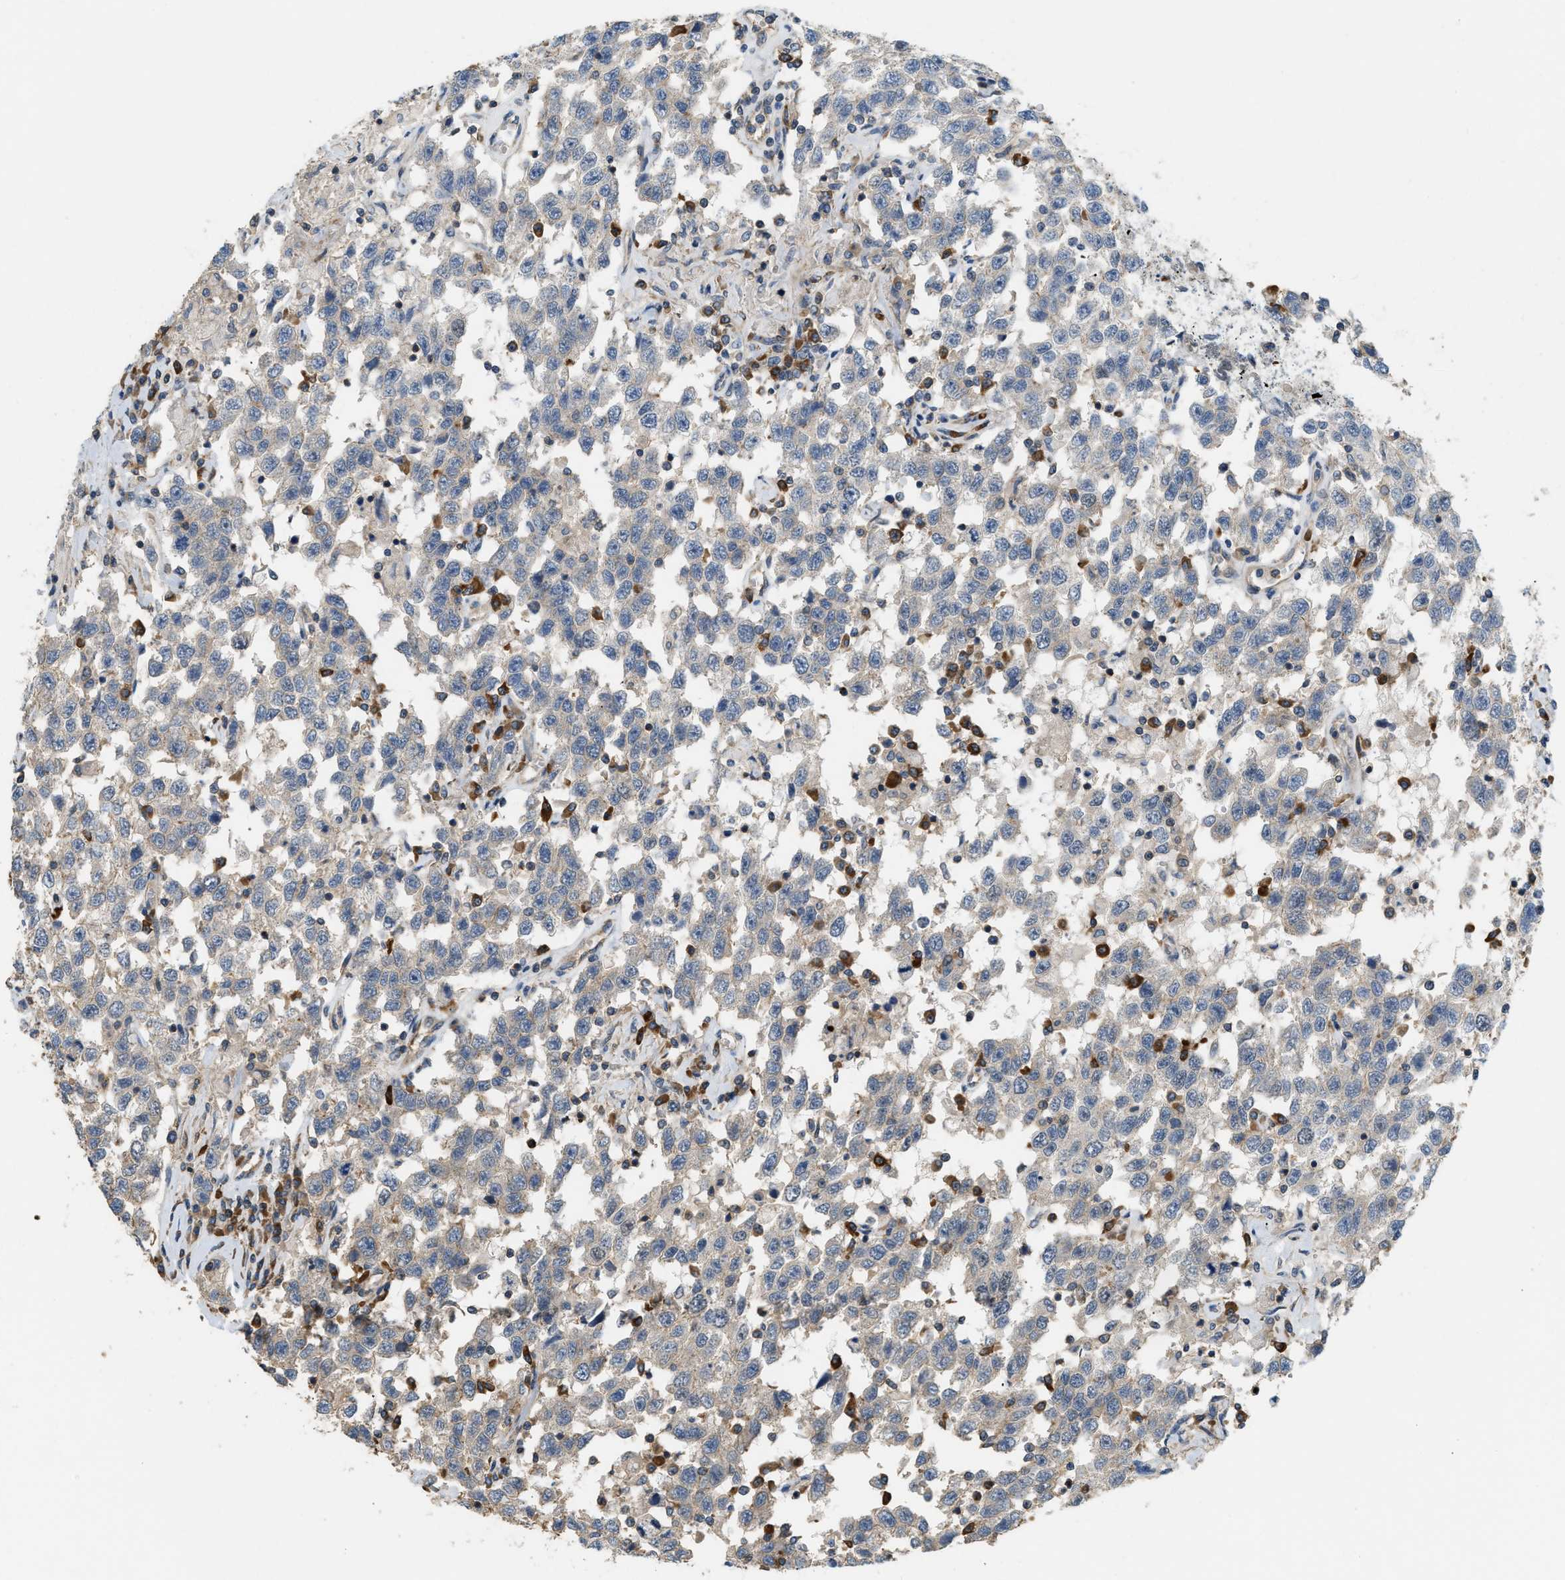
{"staining": {"intensity": "negative", "quantity": "none", "location": "none"}, "tissue": "testis cancer", "cell_type": "Tumor cells", "image_type": "cancer", "snomed": [{"axis": "morphology", "description": "Seminoma, NOS"}, {"axis": "topography", "description": "Testis"}], "caption": "A histopathology image of testis cancer stained for a protein displays no brown staining in tumor cells.", "gene": "BTN3A2", "patient": {"sex": "male", "age": 41}}